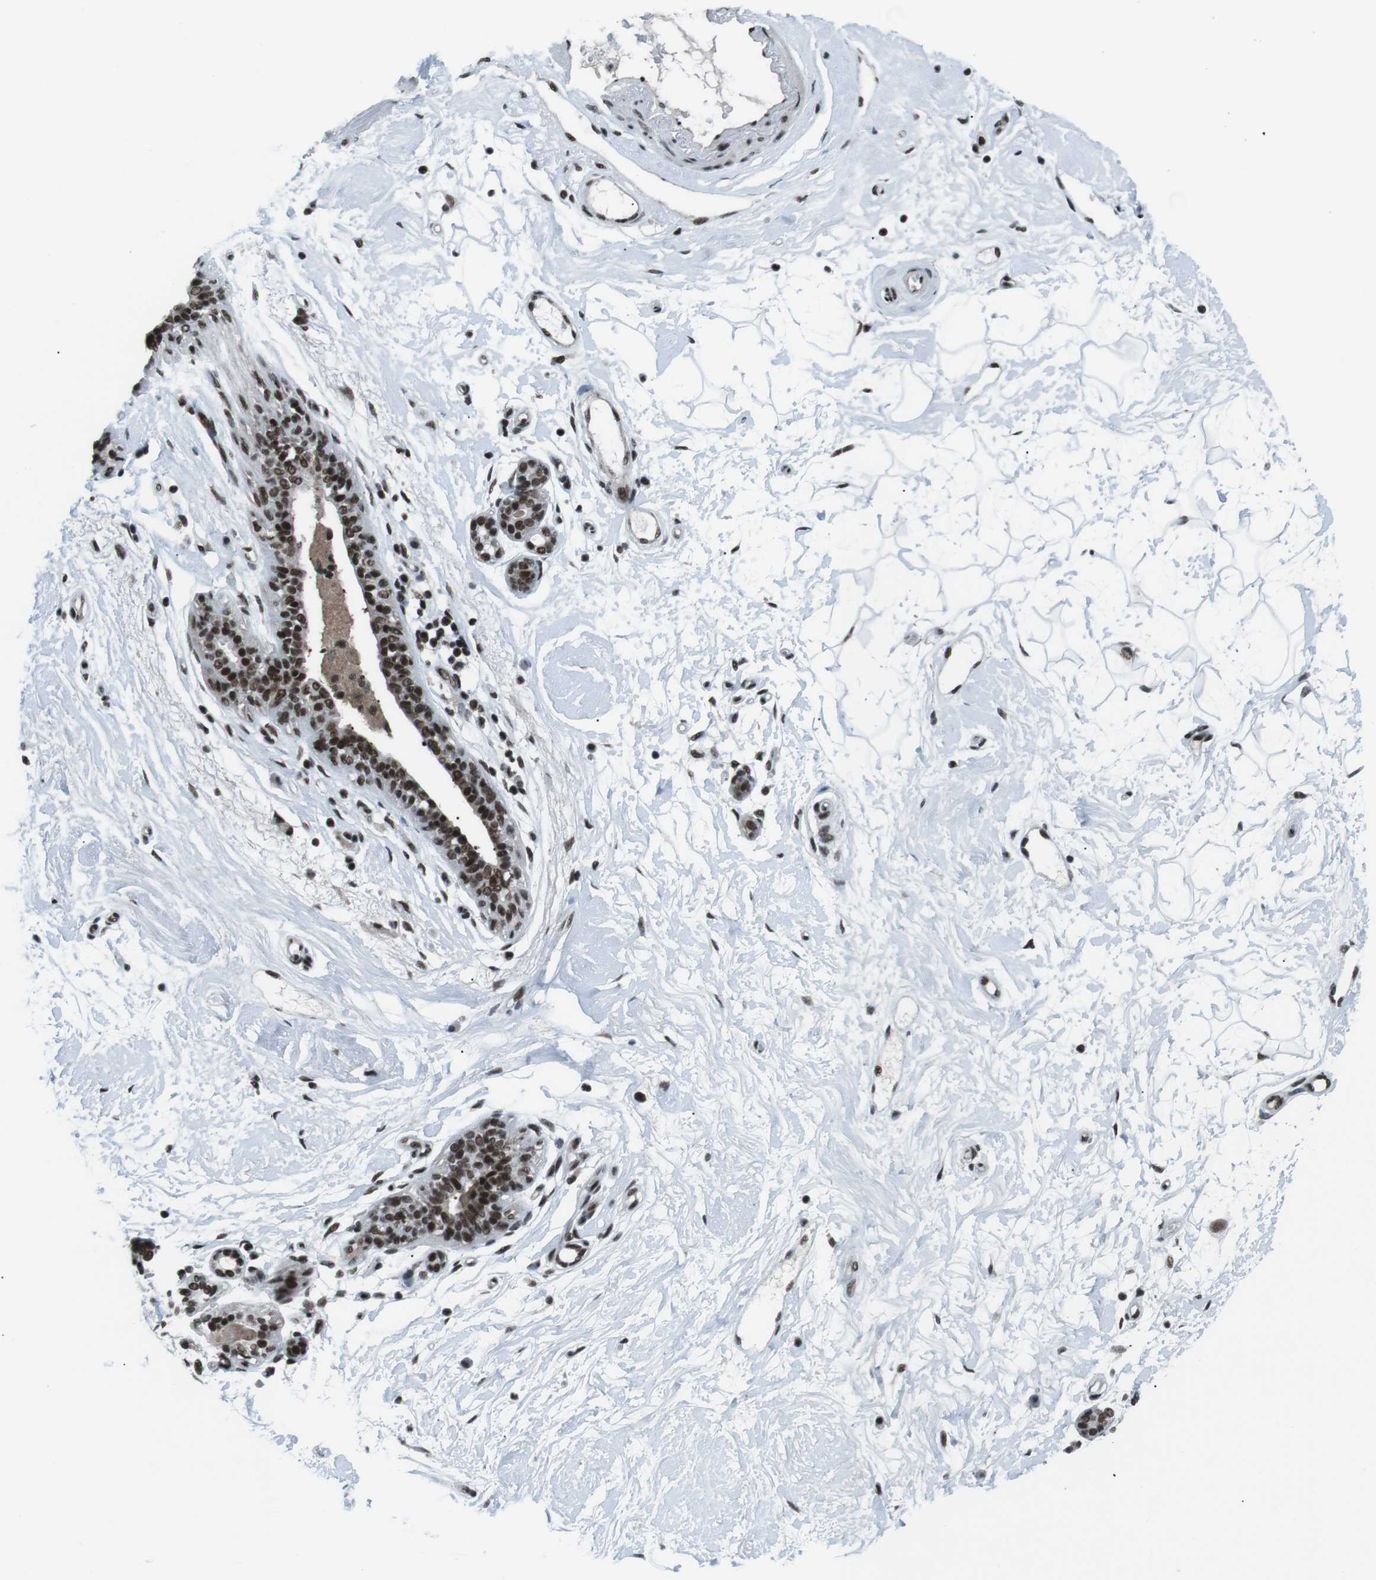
{"staining": {"intensity": "moderate", "quantity": "<25%", "location": "nuclear"}, "tissue": "breast", "cell_type": "Adipocytes", "image_type": "normal", "snomed": [{"axis": "morphology", "description": "Normal tissue, NOS"}, {"axis": "morphology", "description": "Lobular carcinoma"}, {"axis": "topography", "description": "Breast"}], "caption": "Brown immunohistochemical staining in normal human breast demonstrates moderate nuclear positivity in about <25% of adipocytes. Using DAB (brown) and hematoxylin (blue) stains, captured at high magnification using brightfield microscopy.", "gene": "TAF1", "patient": {"sex": "female", "age": 59}}